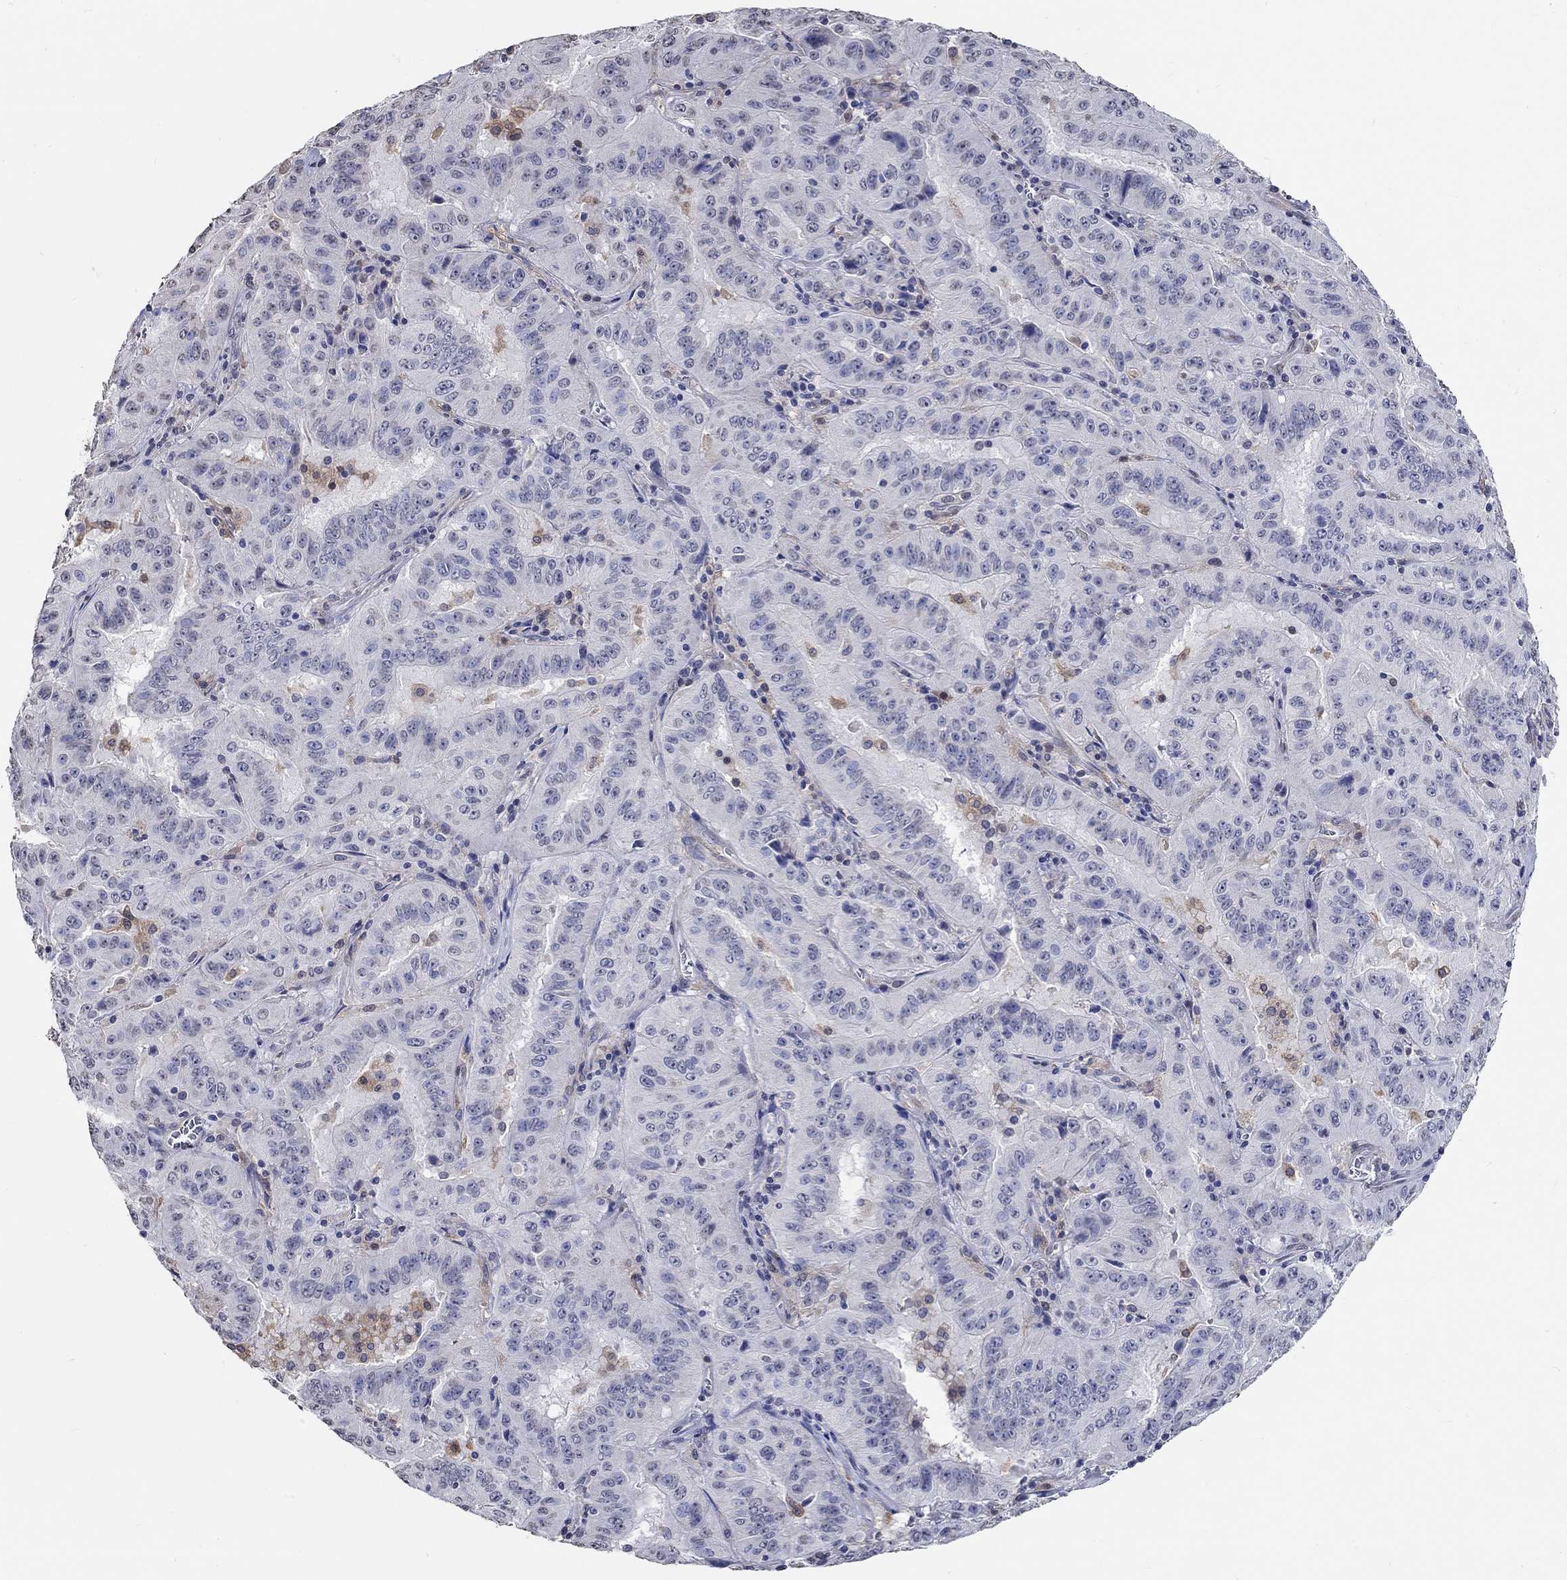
{"staining": {"intensity": "negative", "quantity": "none", "location": "none"}, "tissue": "pancreatic cancer", "cell_type": "Tumor cells", "image_type": "cancer", "snomed": [{"axis": "morphology", "description": "Adenocarcinoma, NOS"}, {"axis": "topography", "description": "Pancreas"}], "caption": "Protein analysis of pancreatic cancer demonstrates no significant positivity in tumor cells.", "gene": "PDE1B", "patient": {"sex": "male", "age": 63}}